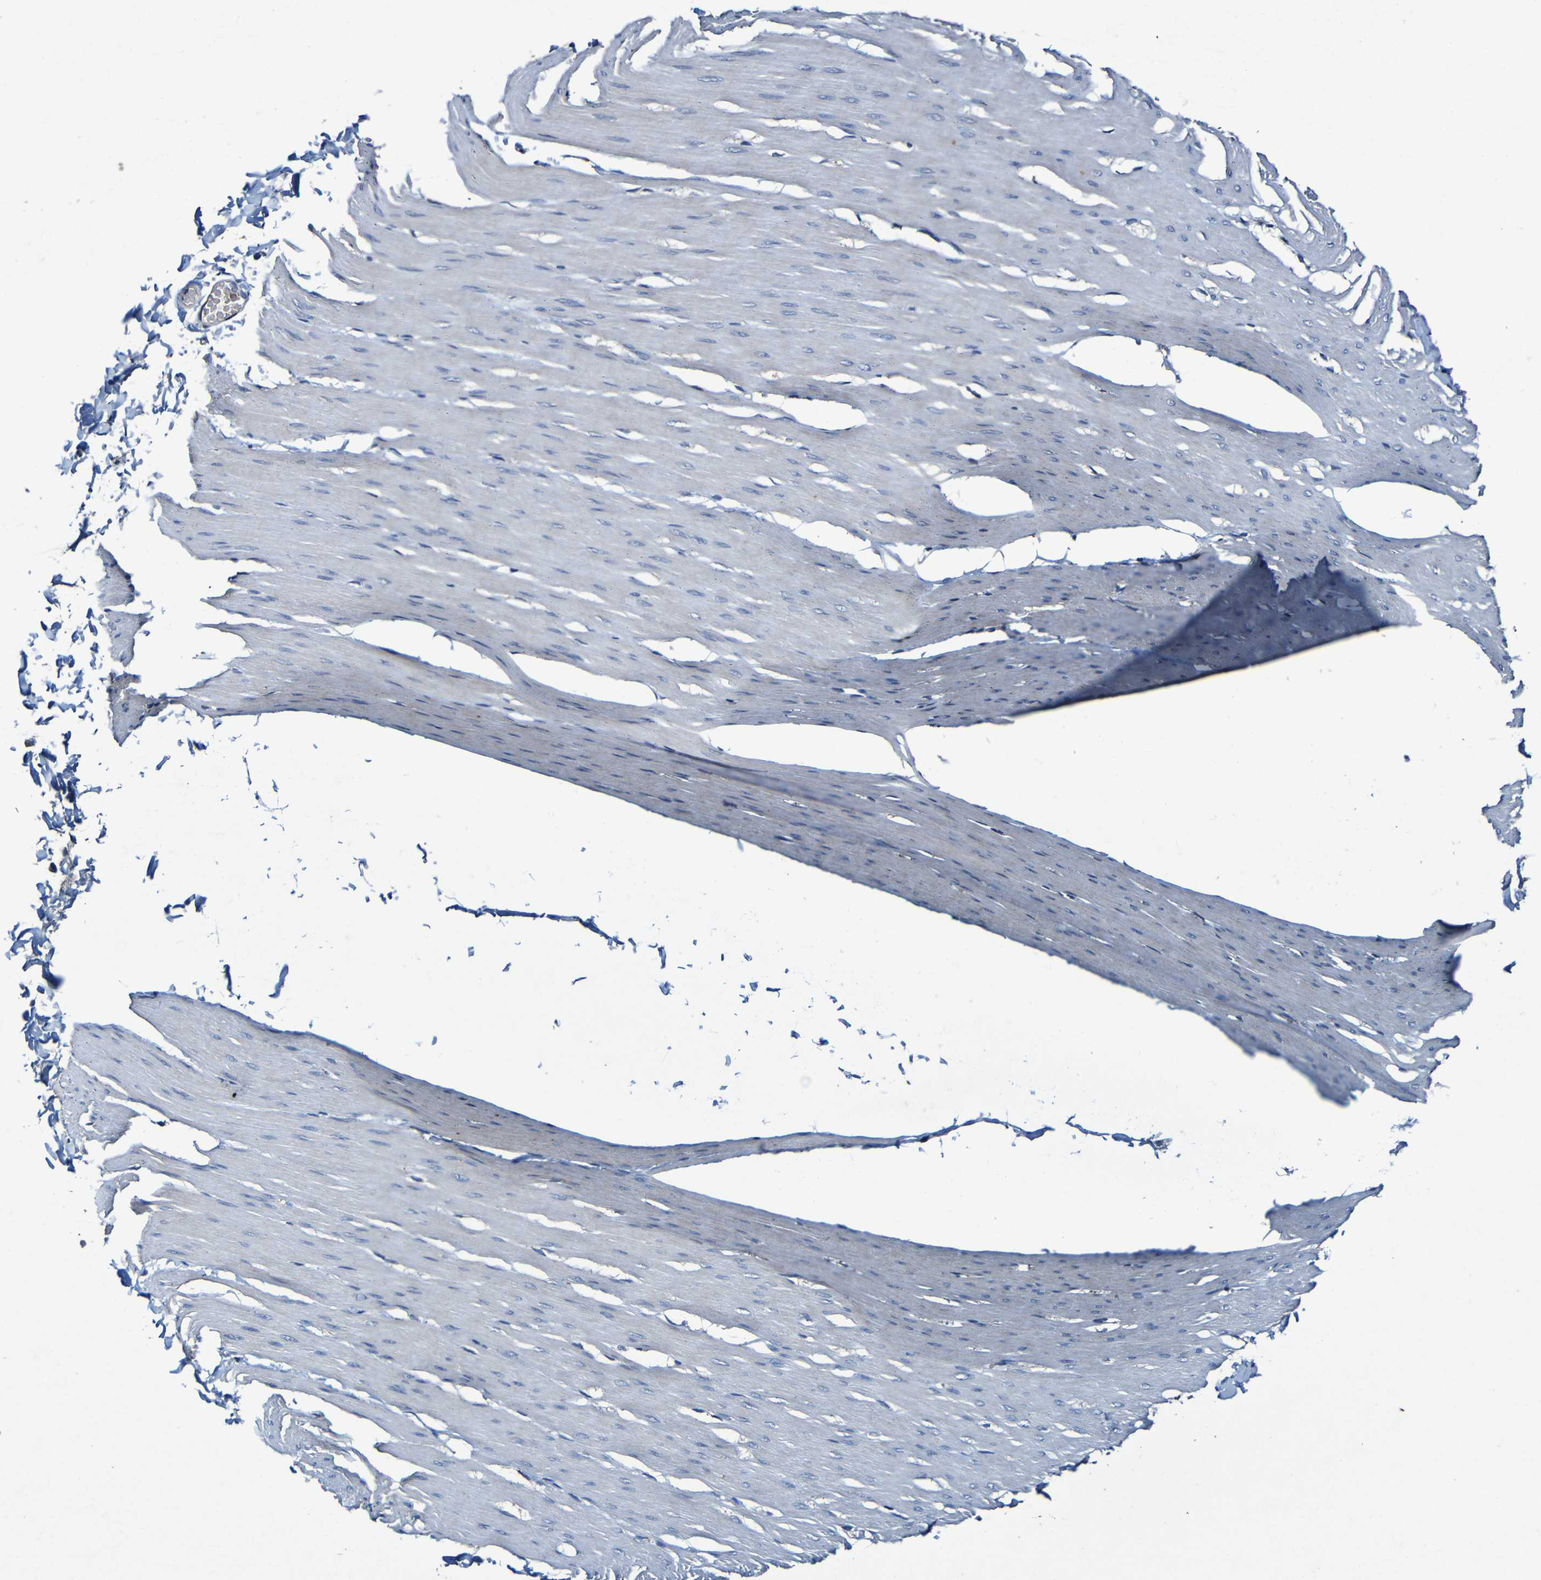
{"staining": {"intensity": "negative", "quantity": "none", "location": "none"}, "tissue": "smooth muscle", "cell_type": "Smooth muscle cells", "image_type": "normal", "snomed": [{"axis": "morphology", "description": "Normal tissue, NOS"}, {"axis": "topography", "description": "Smooth muscle"}, {"axis": "topography", "description": "Colon"}], "caption": "This is an IHC histopathology image of unremarkable smooth muscle. There is no positivity in smooth muscle cells.", "gene": "LRRC70", "patient": {"sex": "male", "age": 67}}